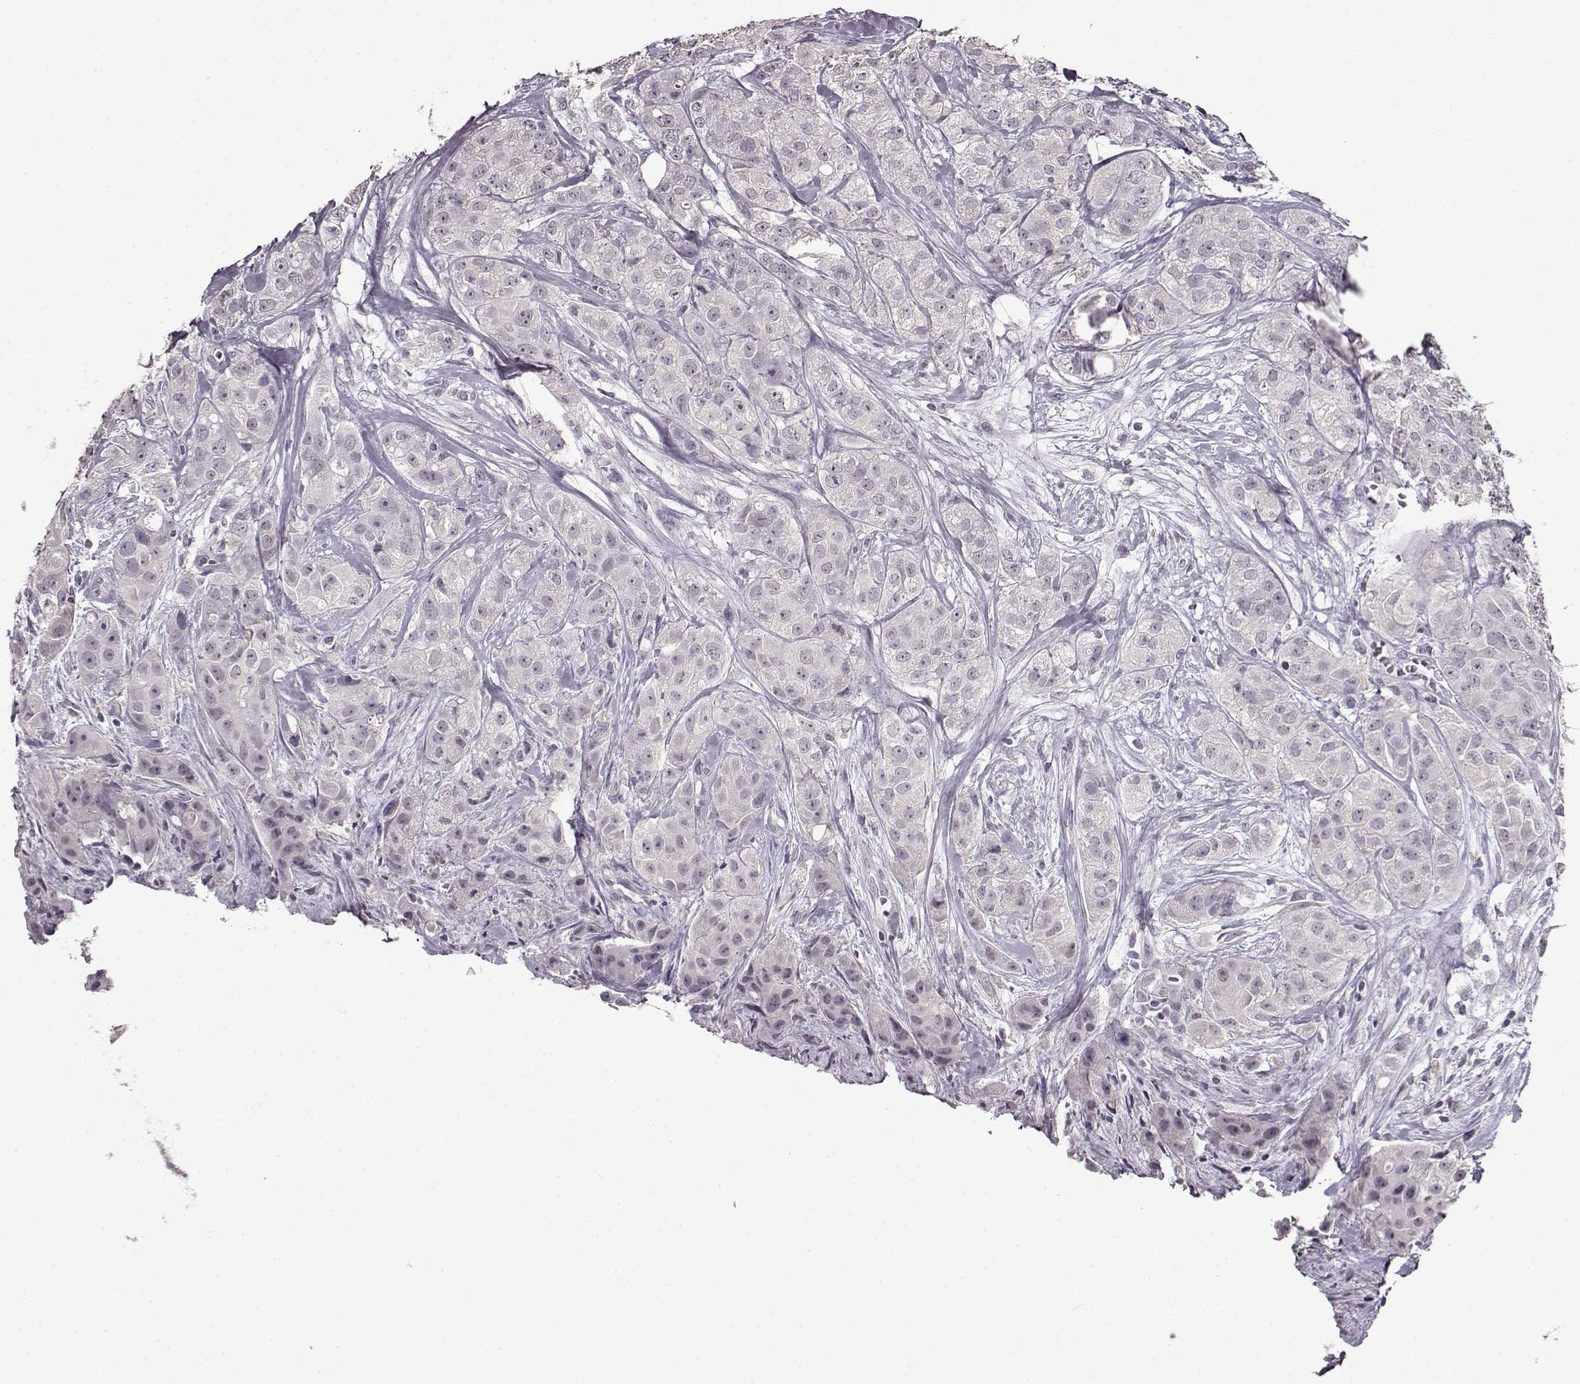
{"staining": {"intensity": "negative", "quantity": "none", "location": "none"}, "tissue": "breast cancer", "cell_type": "Tumor cells", "image_type": "cancer", "snomed": [{"axis": "morphology", "description": "Duct carcinoma"}, {"axis": "topography", "description": "Breast"}], "caption": "Protein analysis of breast invasive ductal carcinoma displays no significant positivity in tumor cells.", "gene": "RP1L1", "patient": {"sex": "female", "age": 43}}